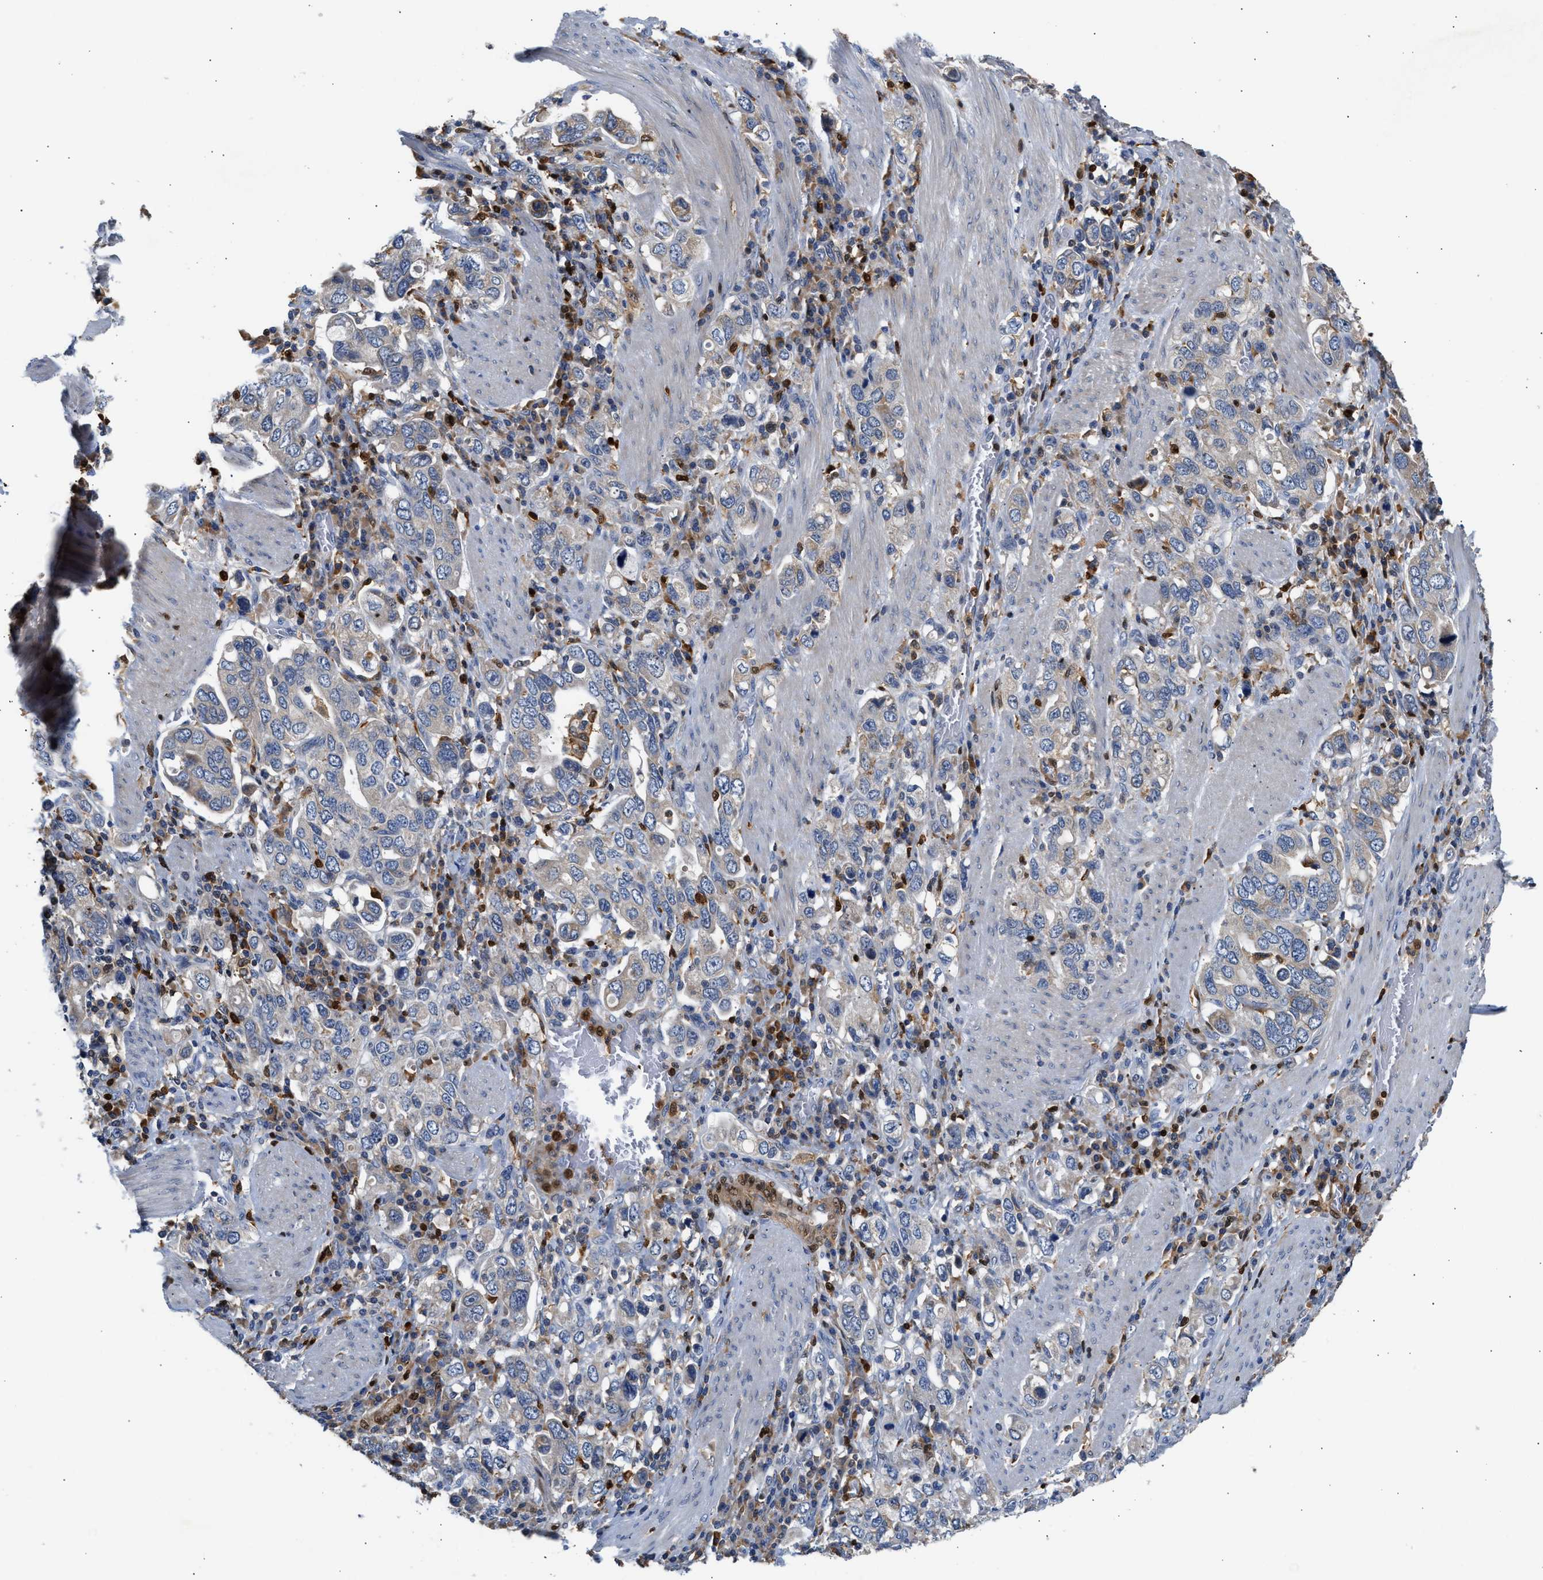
{"staining": {"intensity": "weak", "quantity": "<25%", "location": "cytoplasmic/membranous"}, "tissue": "stomach cancer", "cell_type": "Tumor cells", "image_type": "cancer", "snomed": [{"axis": "morphology", "description": "Adenocarcinoma, NOS"}, {"axis": "topography", "description": "Stomach, upper"}], "caption": "IHC of human stomach cancer reveals no positivity in tumor cells. (DAB (3,3'-diaminobenzidine) IHC, high magnification).", "gene": "SLIT2", "patient": {"sex": "male", "age": 62}}